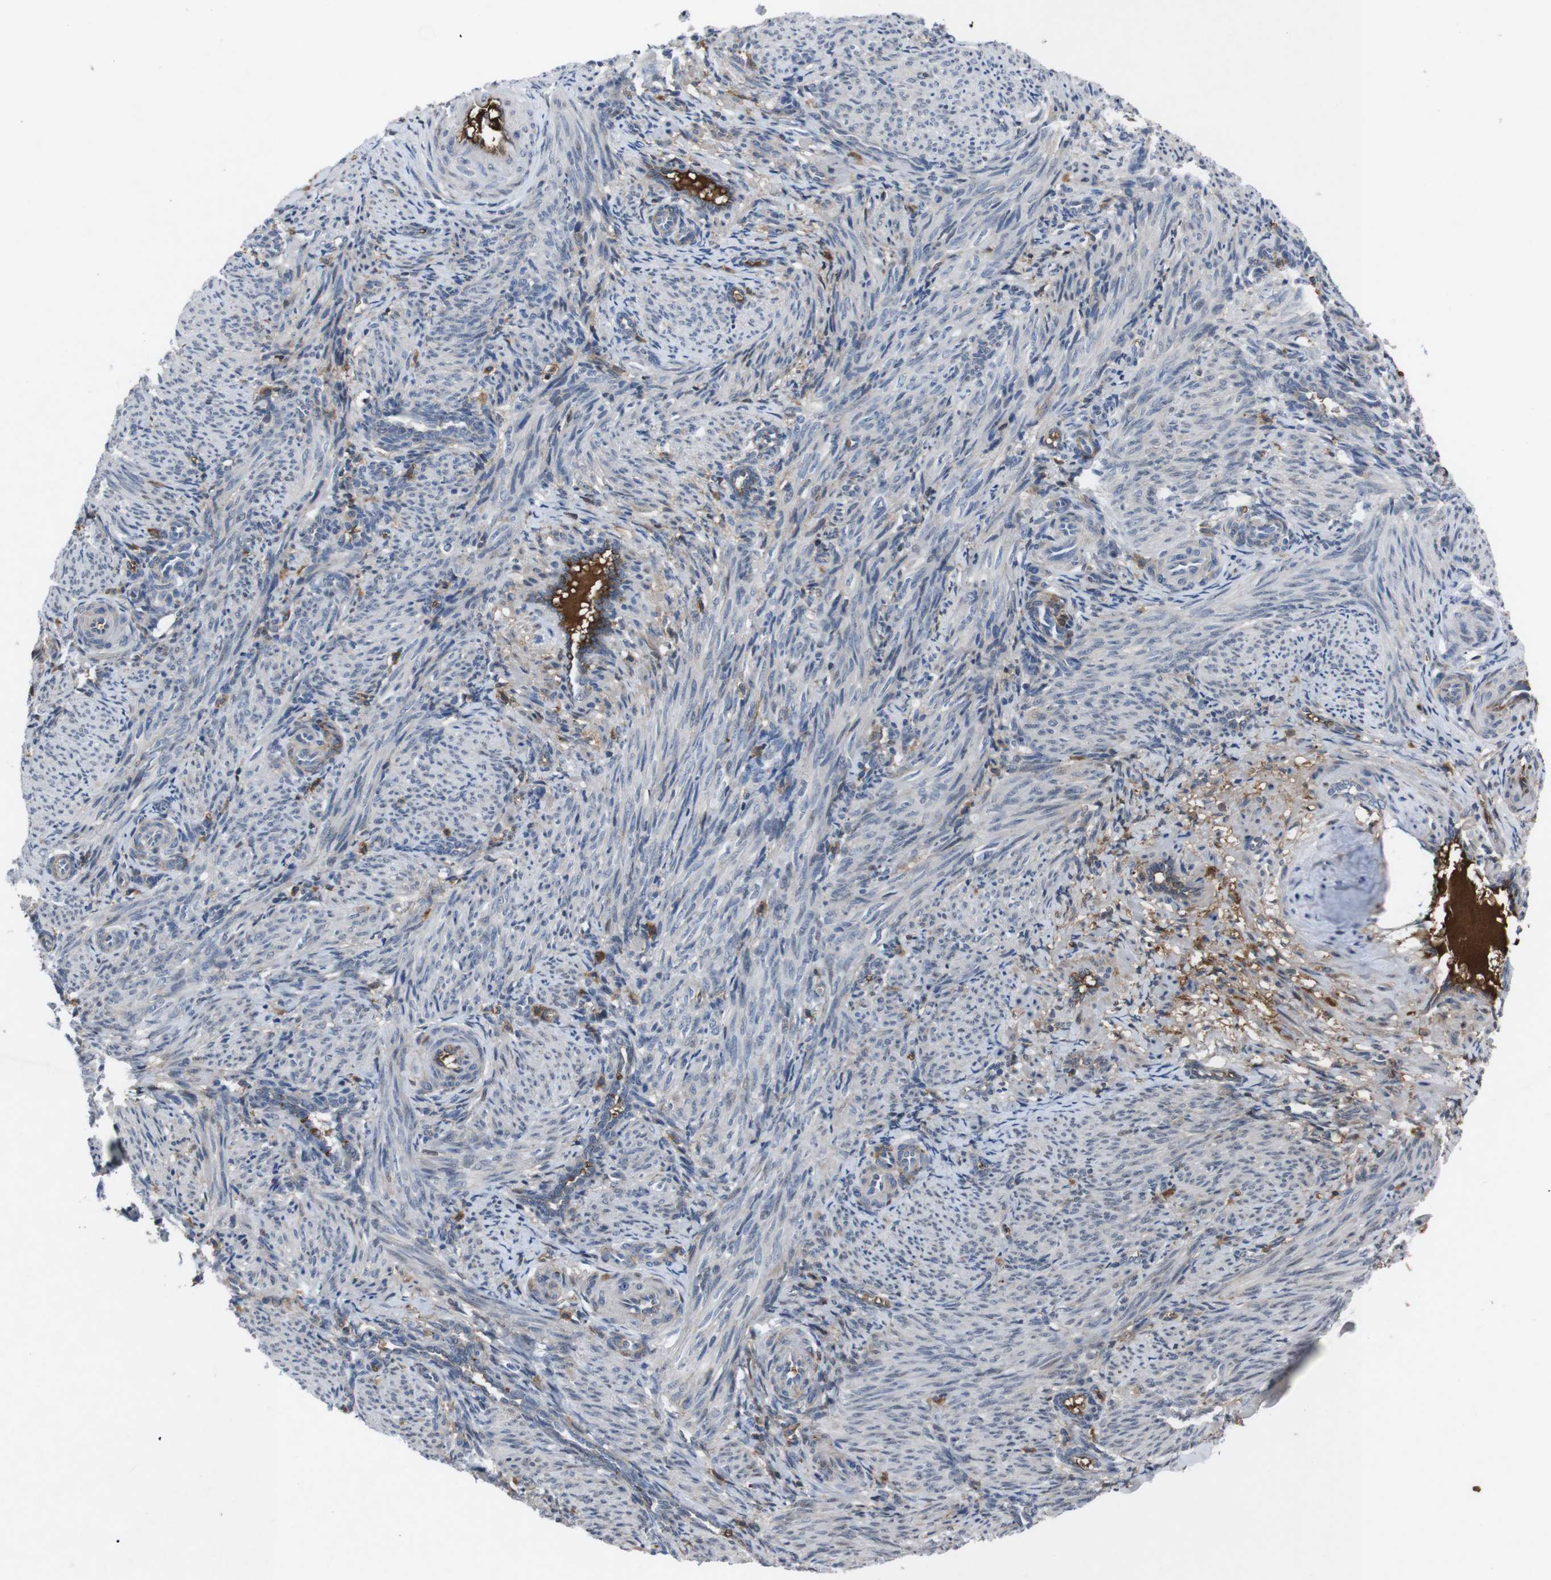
{"staining": {"intensity": "negative", "quantity": "none", "location": "none"}, "tissue": "smooth muscle", "cell_type": "Smooth muscle cells", "image_type": "normal", "snomed": [{"axis": "morphology", "description": "Normal tissue, NOS"}, {"axis": "topography", "description": "Endometrium"}], "caption": "IHC of normal human smooth muscle exhibits no expression in smooth muscle cells. Brightfield microscopy of immunohistochemistry stained with DAB (3,3'-diaminobenzidine) (brown) and hematoxylin (blue), captured at high magnification.", "gene": "SPTB", "patient": {"sex": "female", "age": 33}}